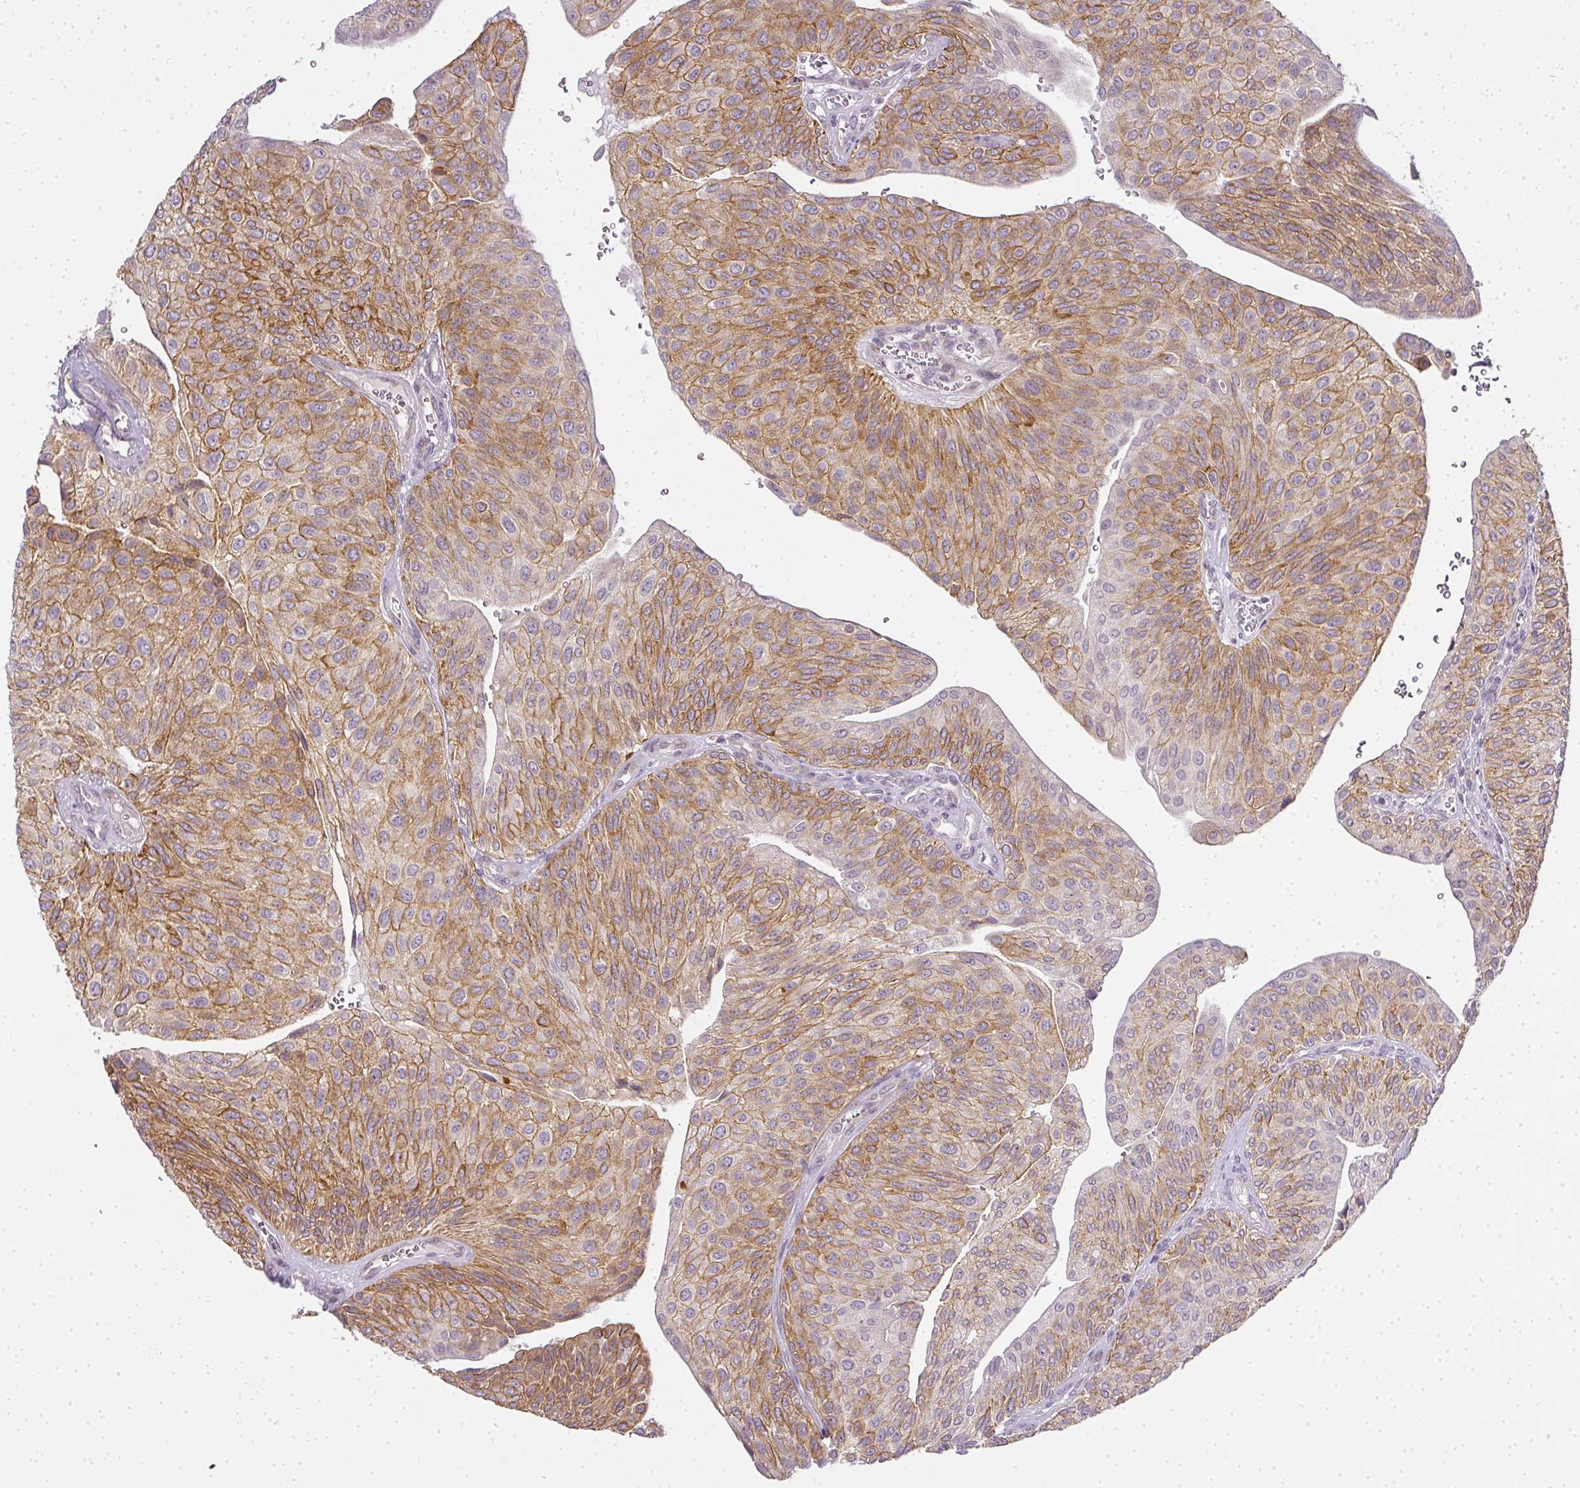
{"staining": {"intensity": "moderate", "quantity": ">75%", "location": "cytoplasmic/membranous"}, "tissue": "urothelial cancer", "cell_type": "Tumor cells", "image_type": "cancer", "snomed": [{"axis": "morphology", "description": "Urothelial carcinoma, NOS"}, {"axis": "topography", "description": "Urinary bladder"}], "caption": "Moderate cytoplasmic/membranous staining is seen in approximately >75% of tumor cells in transitional cell carcinoma.", "gene": "MED19", "patient": {"sex": "male", "age": 67}}